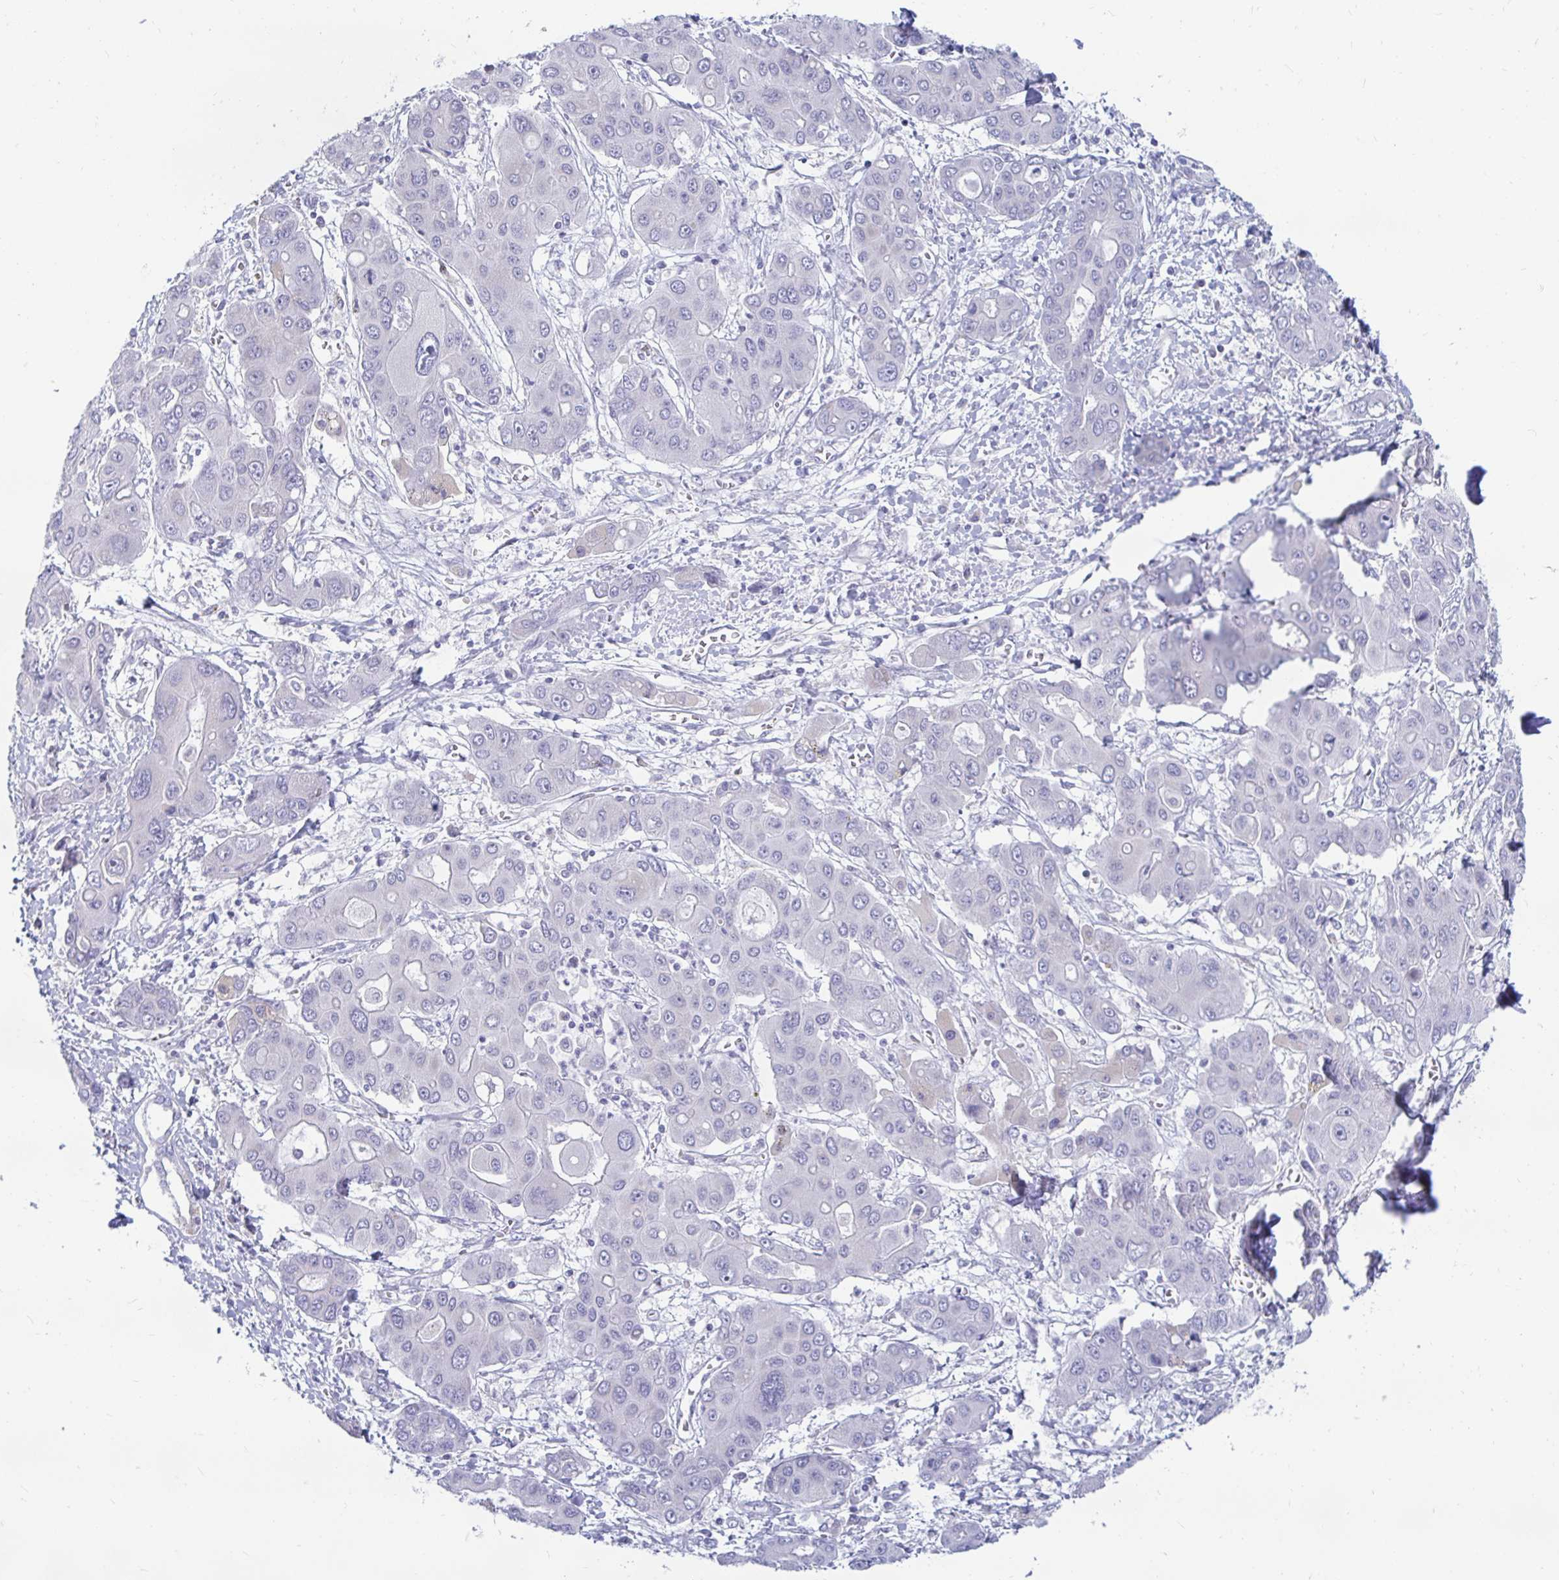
{"staining": {"intensity": "negative", "quantity": "none", "location": "none"}, "tissue": "liver cancer", "cell_type": "Tumor cells", "image_type": "cancer", "snomed": [{"axis": "morphology", "description": "Cholangiocarcinoma"}, {"axis": "topography", "description": "Liver"}], "caption": "Tumor cells show no significant expression in liver cancer.", "gene": "PEG10", "patient": {"sex": "male", "age": 67}}